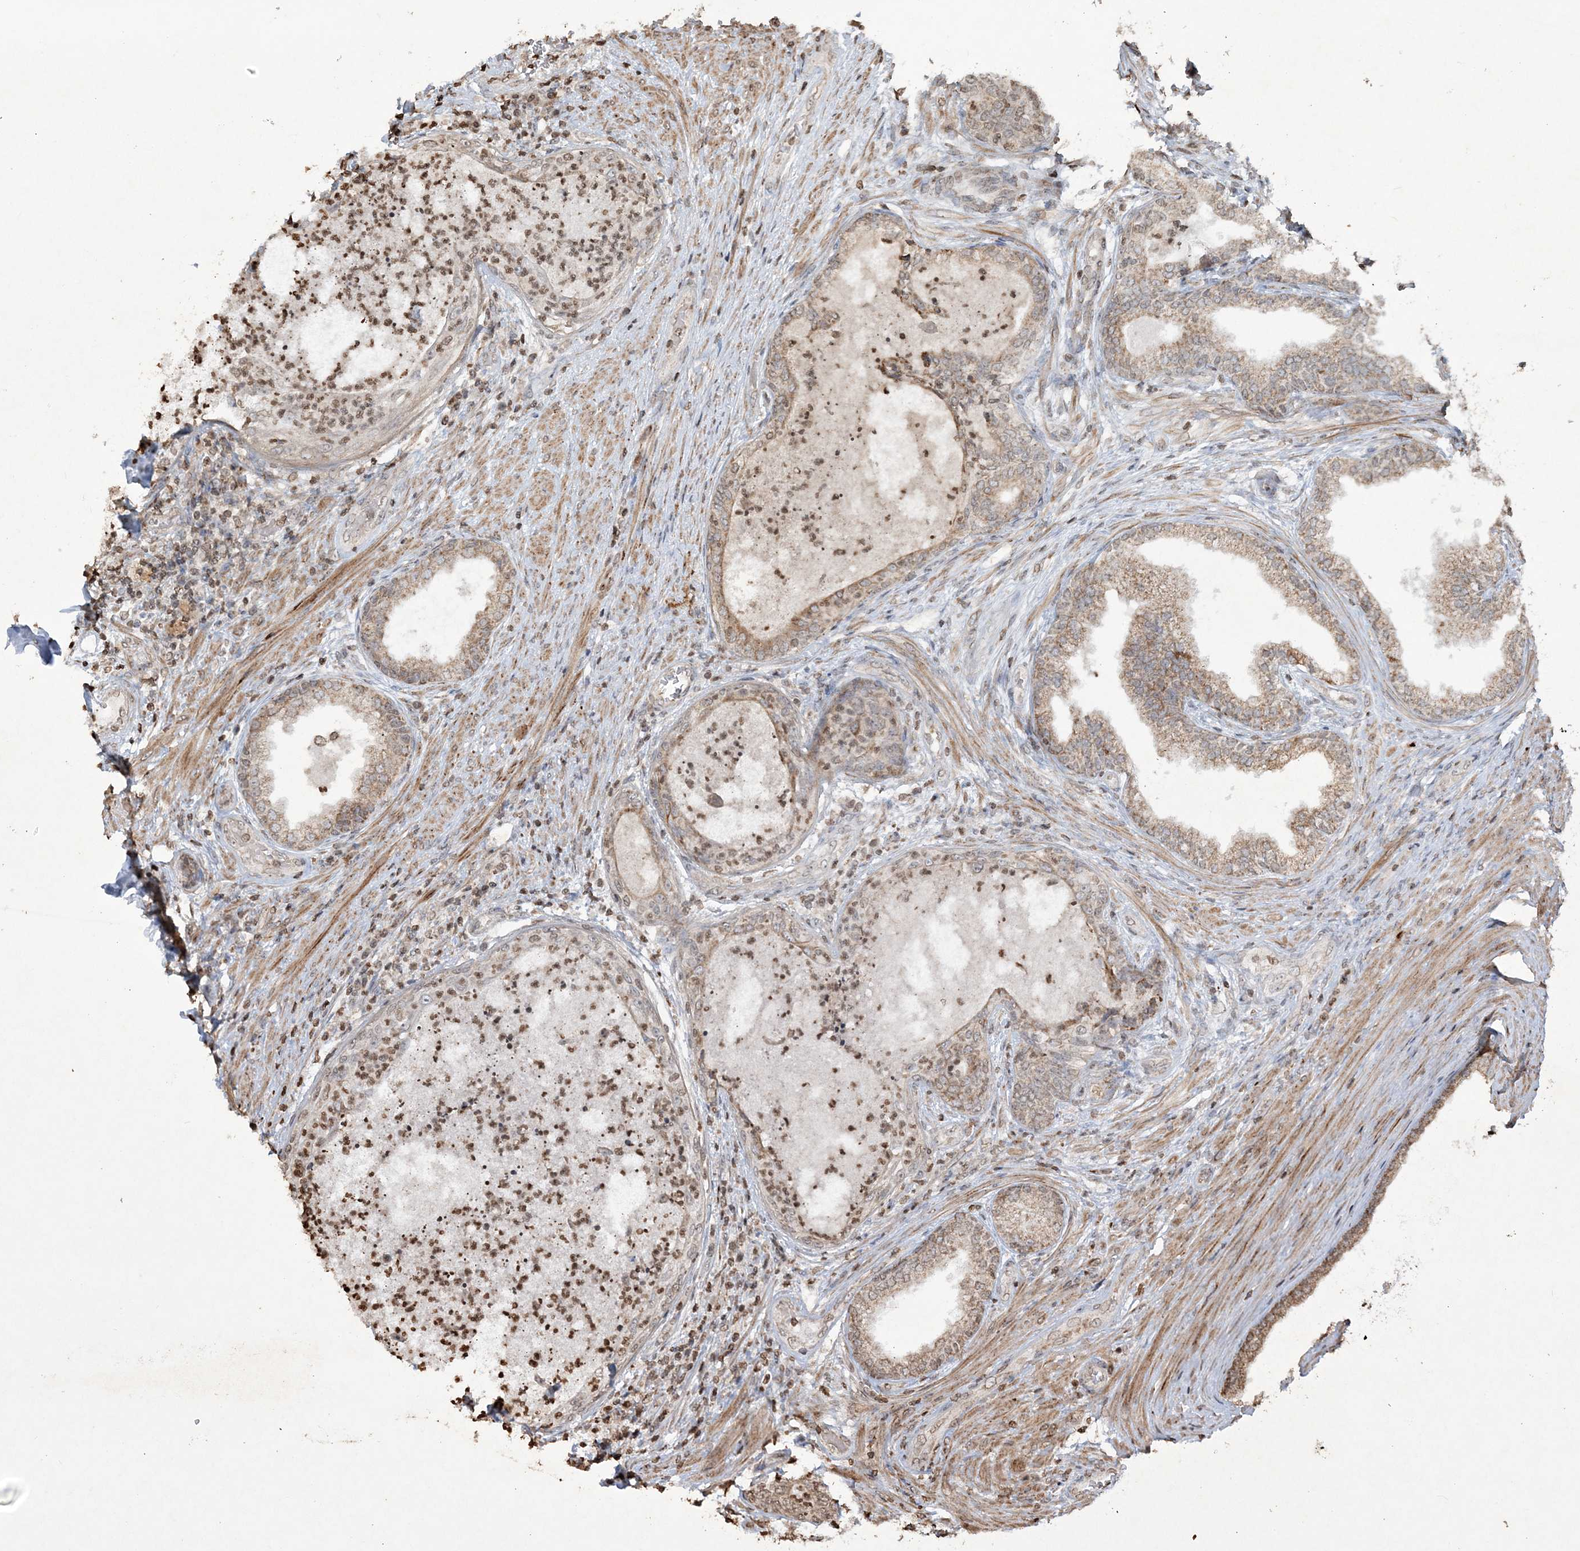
{"staining": {"intensity": "moderate", "quantity": "25%-75%", "location": "cytoplasmic/membranous"}, "tissue": "prostate", "cell_type": "Glandular cells", "image_type": "normal", "snomed": [{"axis": "morphology", "description": "Normal tissue, NOS"}, {"axis": "topography", "description": "Prostate"}], "caption": "Immunohistochemistry (DAB) staining of unremarkable prostate demonstrates moderate cytoplasmic/membranous protein expression in approximately 25%-75% of glandular cells.", "gene": "TTC7A", "patient": {"sex": "male", "age": 76}}